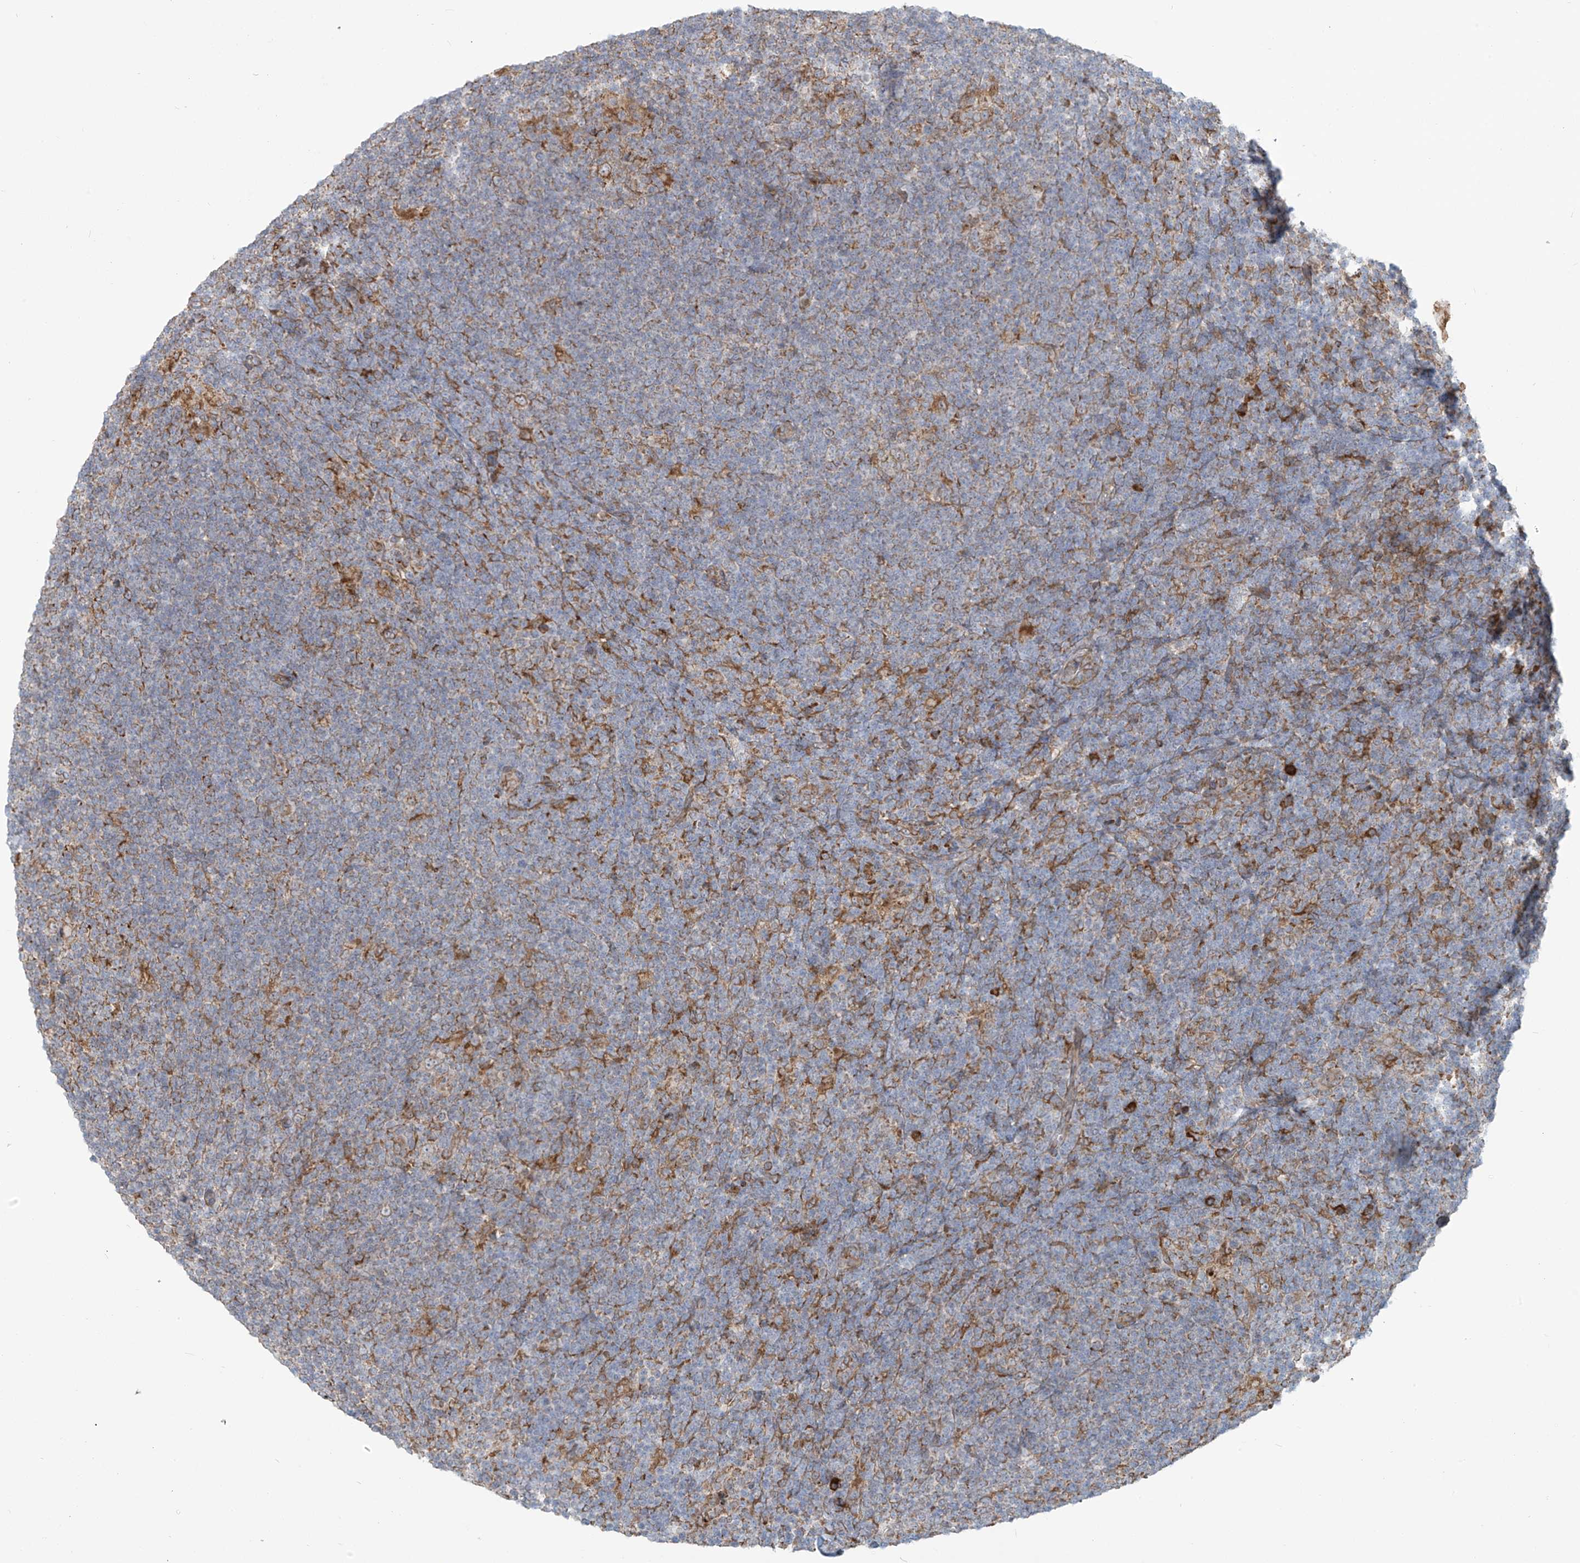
{"staining": {"intensity": "moderate", "quantity": ">75%", "location": "cytoplasmic/membranous"}, "tissue": "lymphoma", "cell_type": "Tumor cells", "image_type": "cancer", "snomed": [{"axis": "morphology", "description": "Hodgkin's disease, NOS"}, {"axis": "topography", "description": "Lymph node"}], "caption": "Lymphoma stained with a protein marker exhibits moderate staining in tumor cells.", "gene": "KATNIP", "patient": {"sex": "female", "age": 57}}